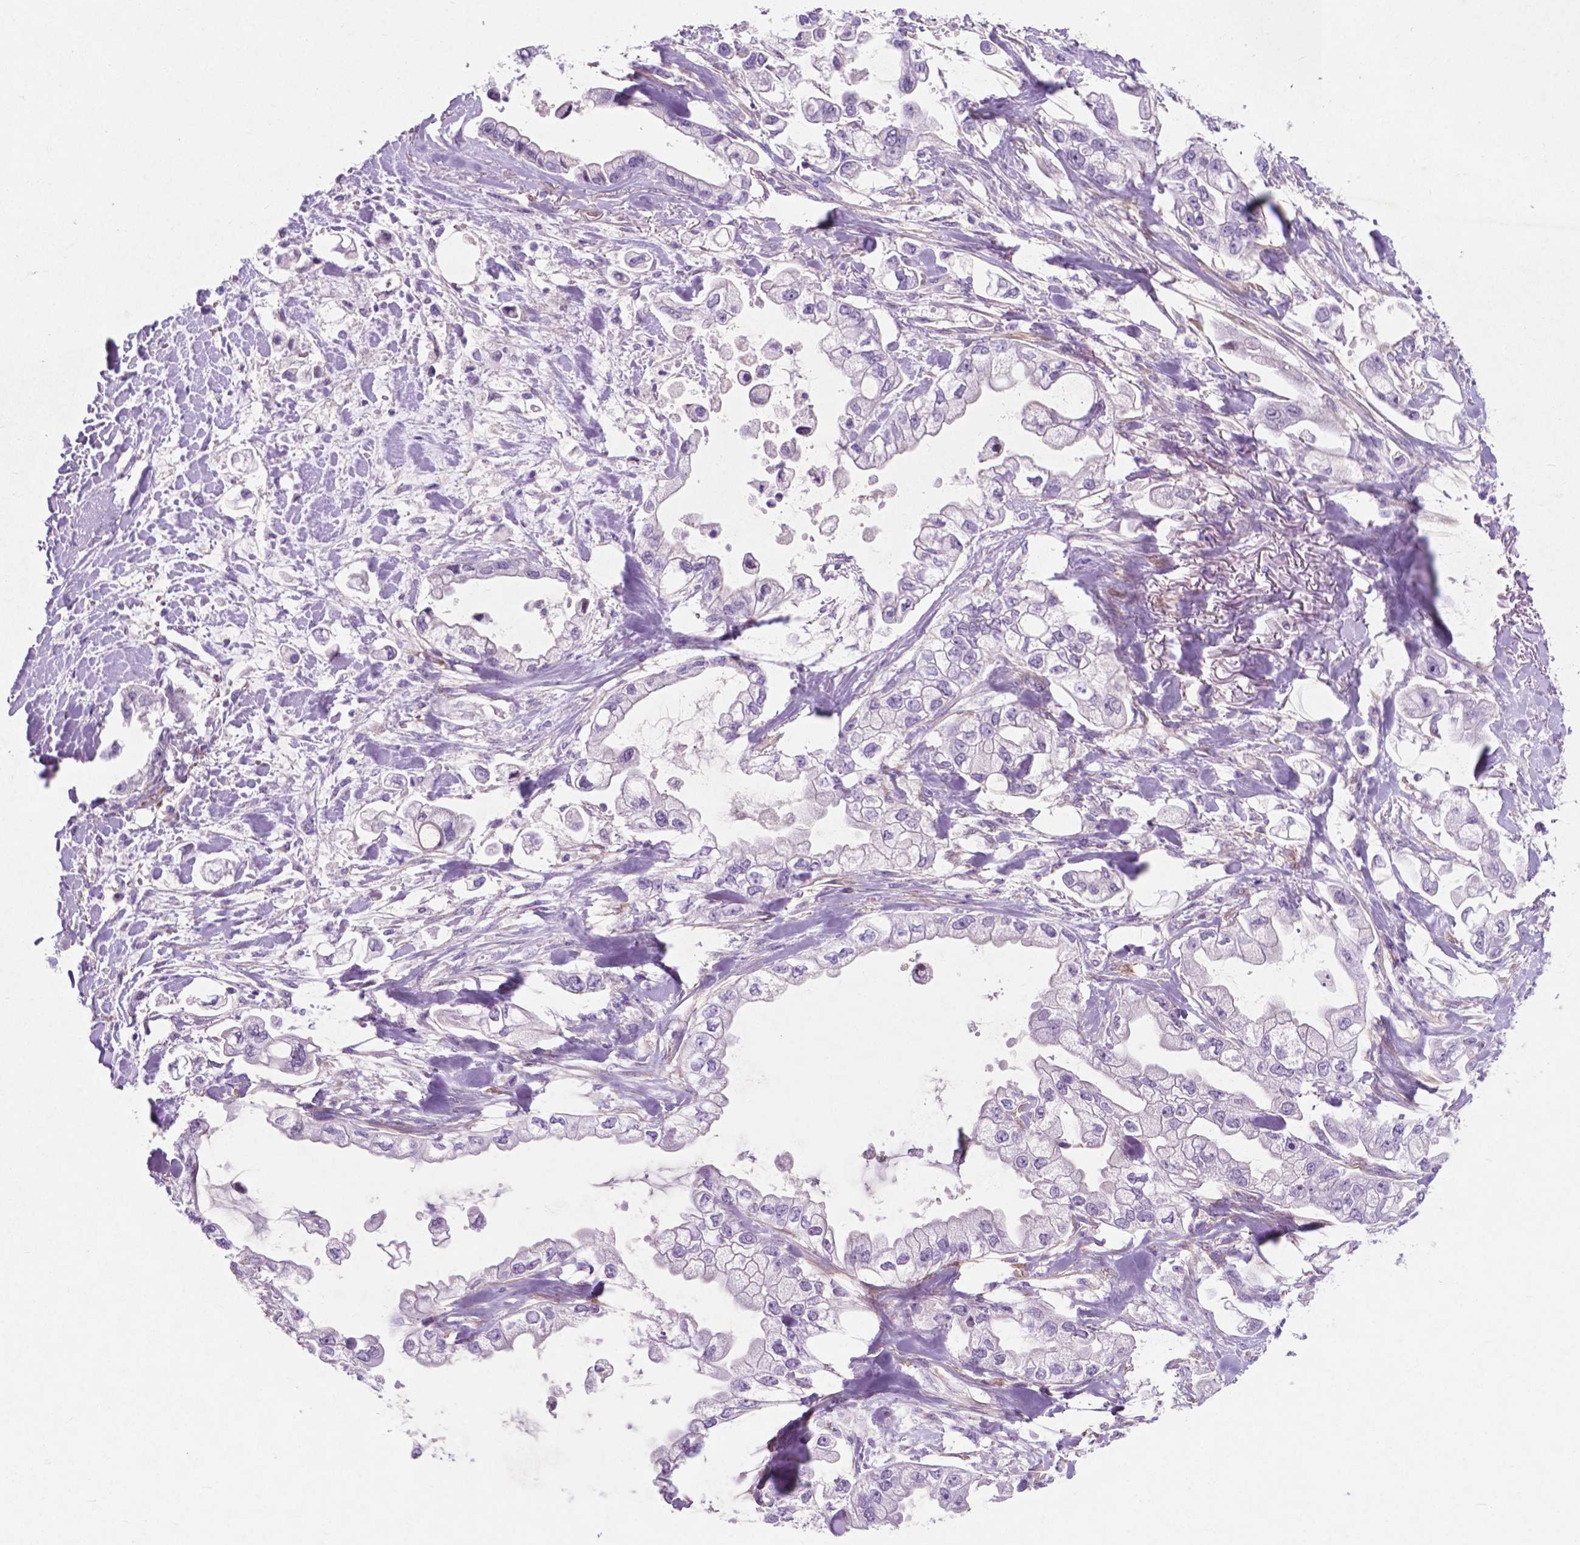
{"staining": {"intensity": "negative", "quantity": "none", "location": "none"}, "tissue": "stomach cancer", "cell_type": "Tumor cells", "image_type": "cancer", "snomed": [{"axis": "morphology", "description": "Adenocarcinoma, NOS"}, {"axis": "topography", "description": "Stomach"}], "caption": "The immunohistochemistry (IHC) micrograph has no significant staining in tumor cells of stomach cancer (adenocarcinoma) tissue.", "gene": "ASPG", "patient": {"sex": "male", "age": 62}}